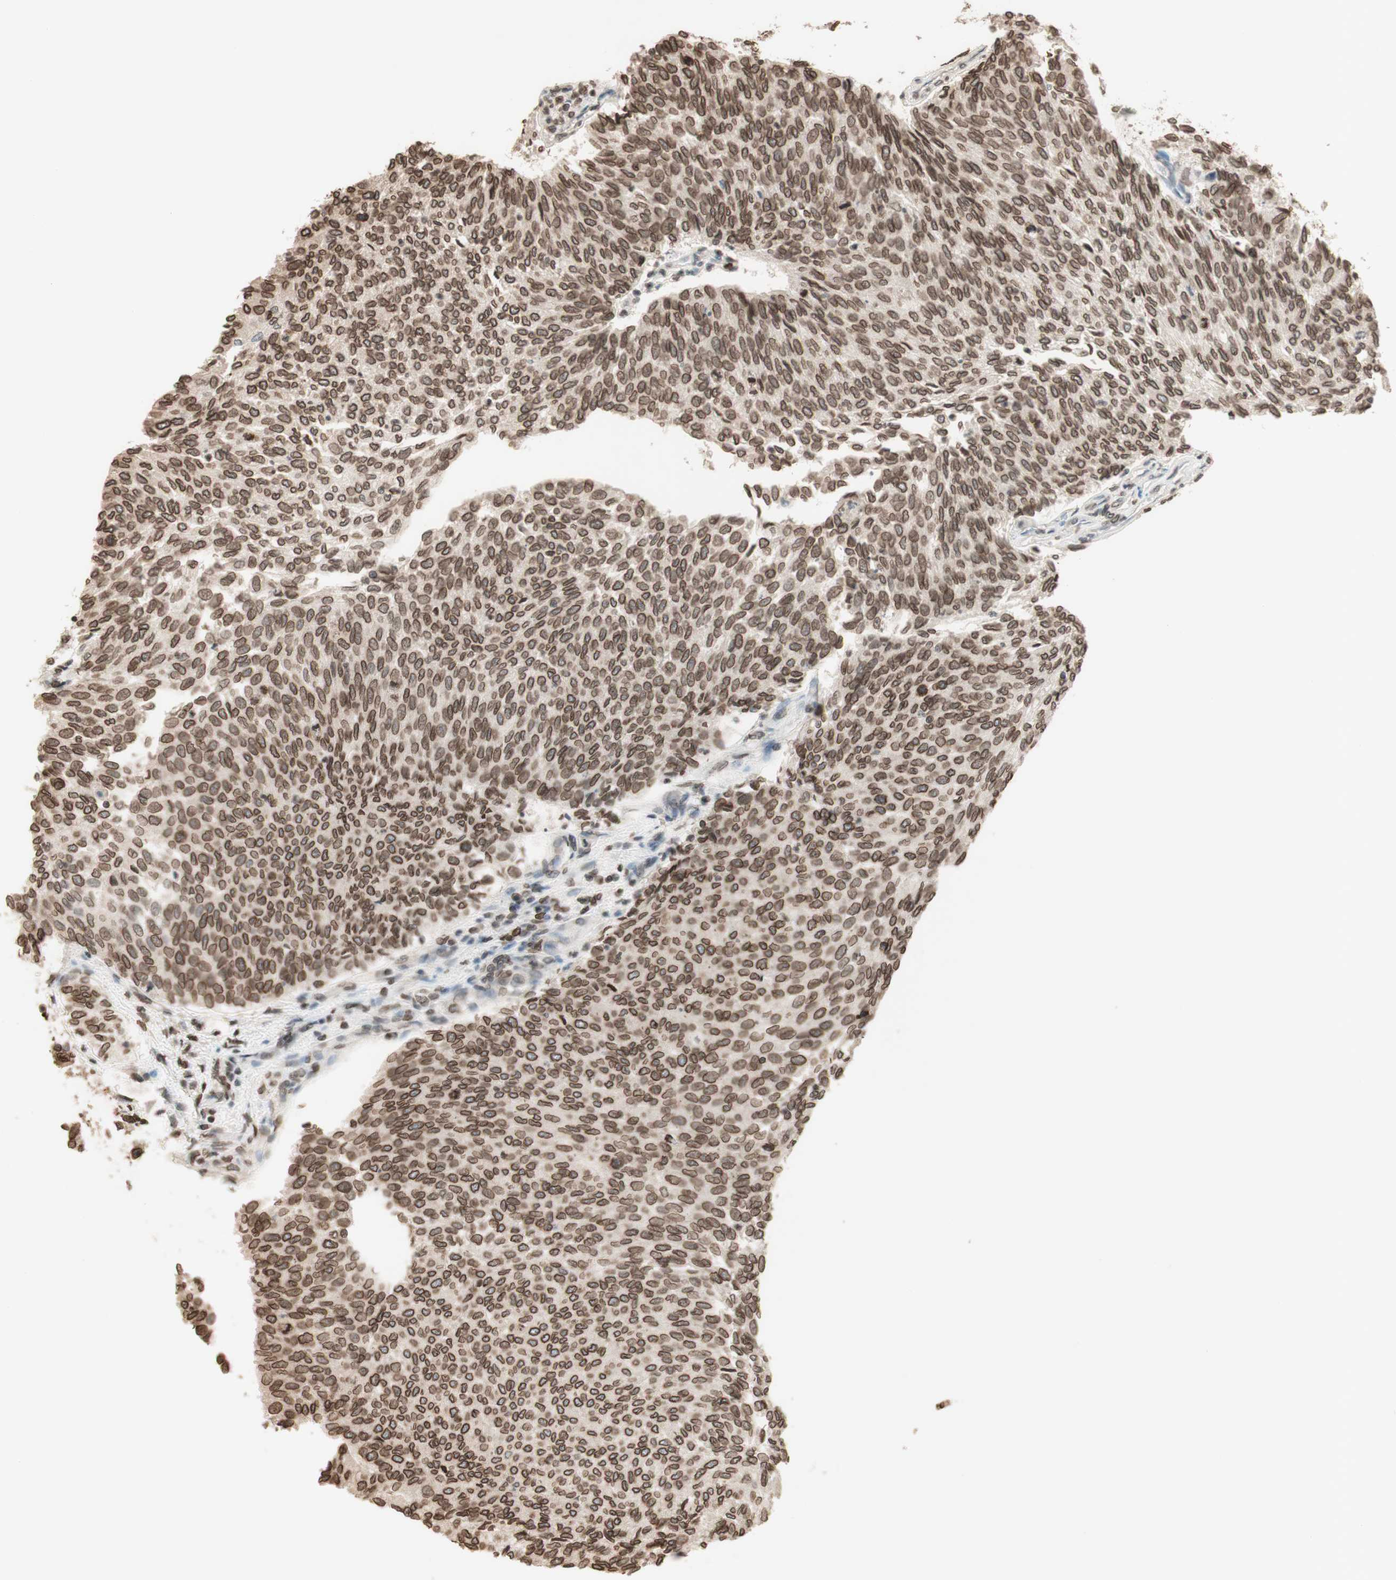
{"staining": {"intensity": "moderate", "quantity": ">75%", "location": "cytoplasmic/membranous,nuclear"}, "tissue": "urothelial cancer", "cell_type": "Tumor cells", "image_type": "cancer", "snomed": [{"axis": "morphology", "description": "Urothelial carcinoma, Low grade"}, {"axis": "topography", "description": "Urinary bladder"}], "caption": "Immunohistochemistry staining of low-grade urothelial carcinoma, which exhibits medium levels of moderate cytoplasmic/membranous and nuclear staining in approximately >75% of tumor cells indicating moderate cytoplasmic/membranous and nuclear protein positivity. The staining was performed using DAB (brown) for protein detection and nuclei were counterstained in hematoxylin (blue).", "gene": "TMPO", "patient": {"sex": "female", "age": 79}}